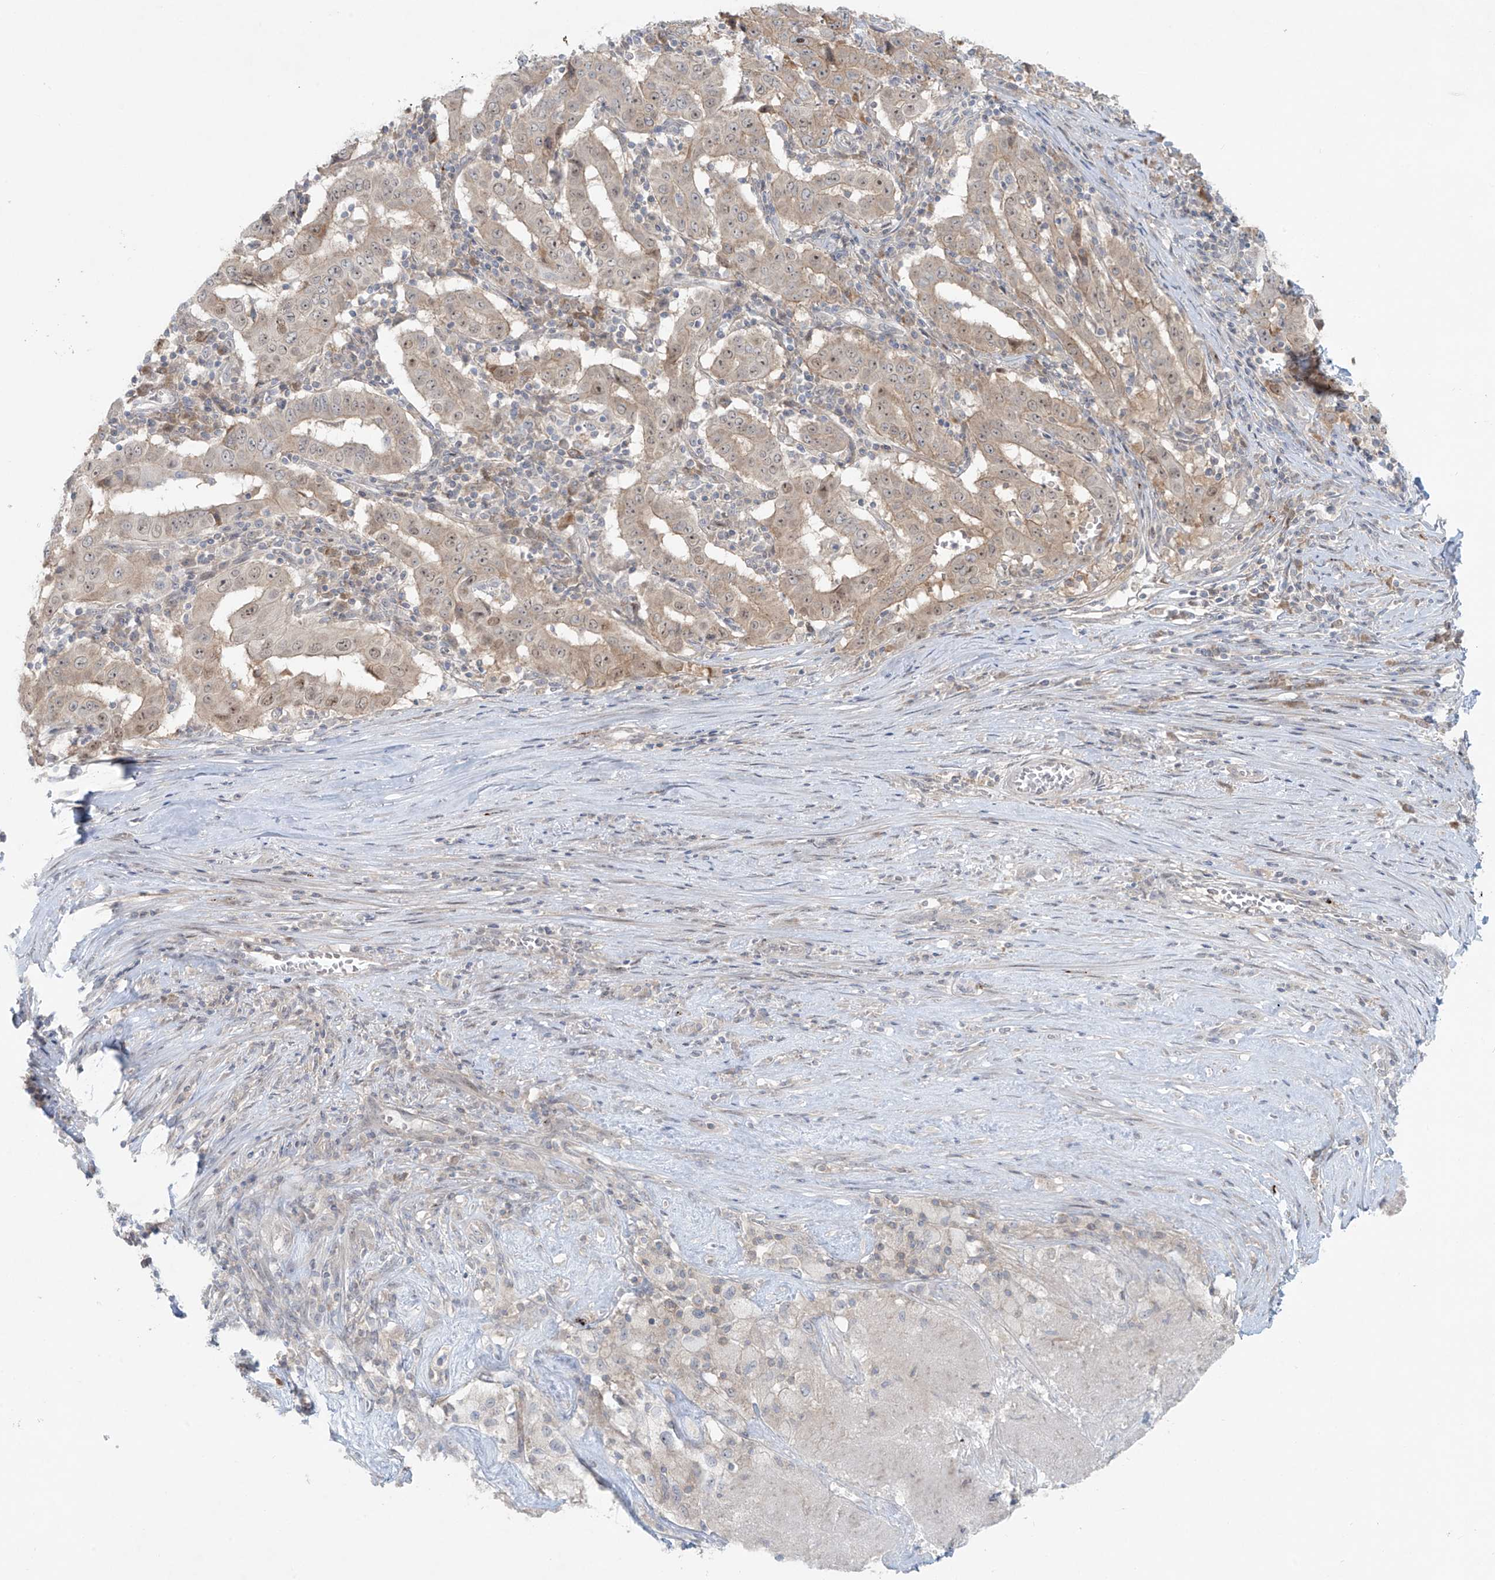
{"staining": {"intensity": "weak", "quantity": "25%-75%", "location": "cytoplasmic/membranous,nuclear"}, "tissue": "pancreatic cancer", "cell_type": "Tumor cells", "image_type": "cancer", "snomed": [{"axis": "morphology", "description": "Adenocarcinoma, NOS"}, {"axis": "topography", "description": "Pancreas"}], "caption": "A high-resolution histopathology image shows IHC staining of adenocarcinoma (pancreatic), which shows weak cytoplasmic/membranous and nuclear staining in about 25%-75% of tumor cells.", "gene": "PPAT", "patient": {"sex": "male", "age": 63}}